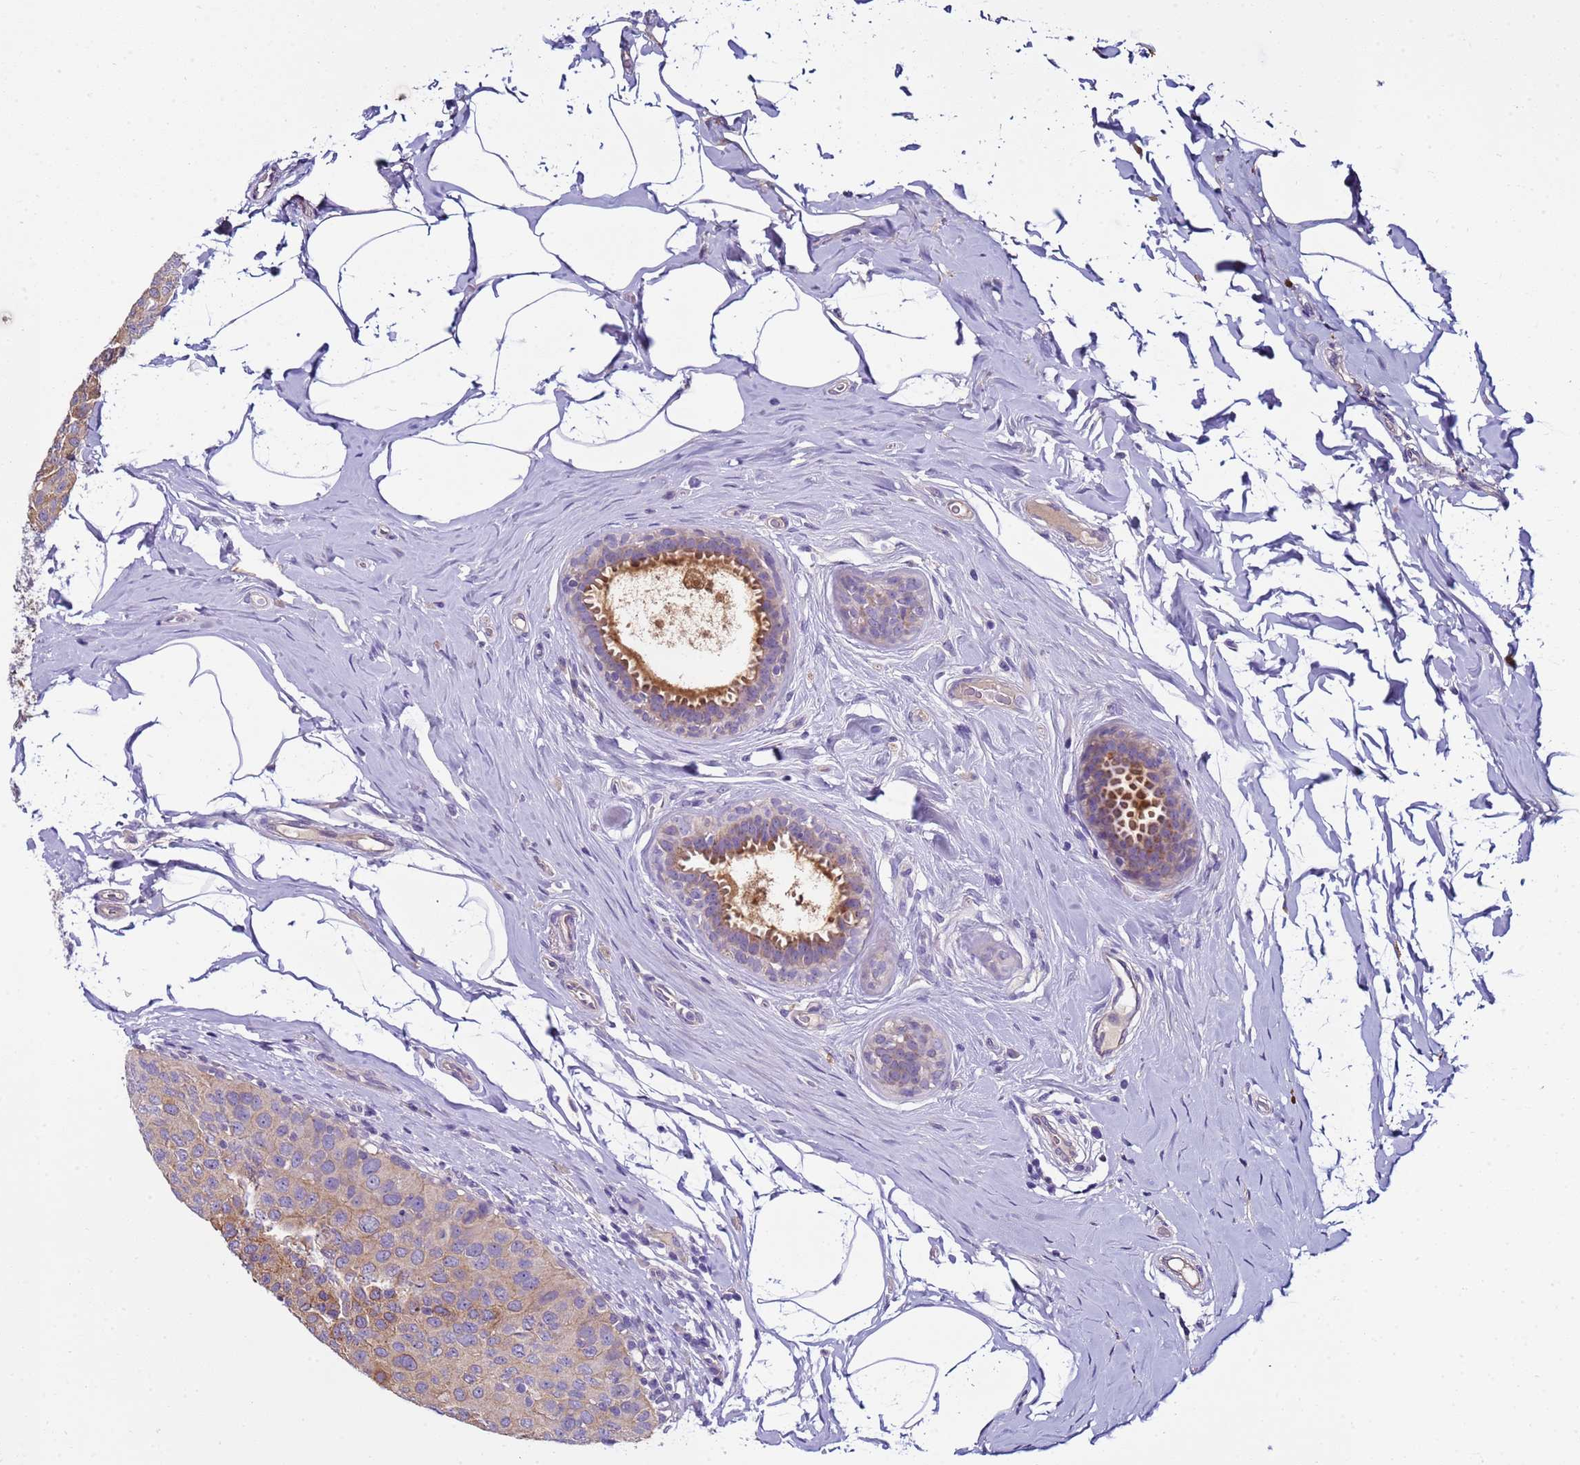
{"staining": {"intensity": "moderate", "quantity": "25%-75%", "location": "cytoplasmic/membranous"}, "tissue": "breast cancer", "cell_type": "Tumor cells", "image_type": "cancer", "snomed": [{"axis": "morphology", "description": "Duct carcinoma"}, {"axis": "topography", "description": "Breast"}], "caption": "Breast cancer (infiltrating ductal carcinoma) stained with DAB (3,3'-diaminobenzidine) immunohistochemistry demonstrates medium levels of moderate cytoplasmic/membranous staining in approximately 25%-75% of tumor cells.", "gene": "TRIM51", "patient": {"sex": "female", "age": 55}}